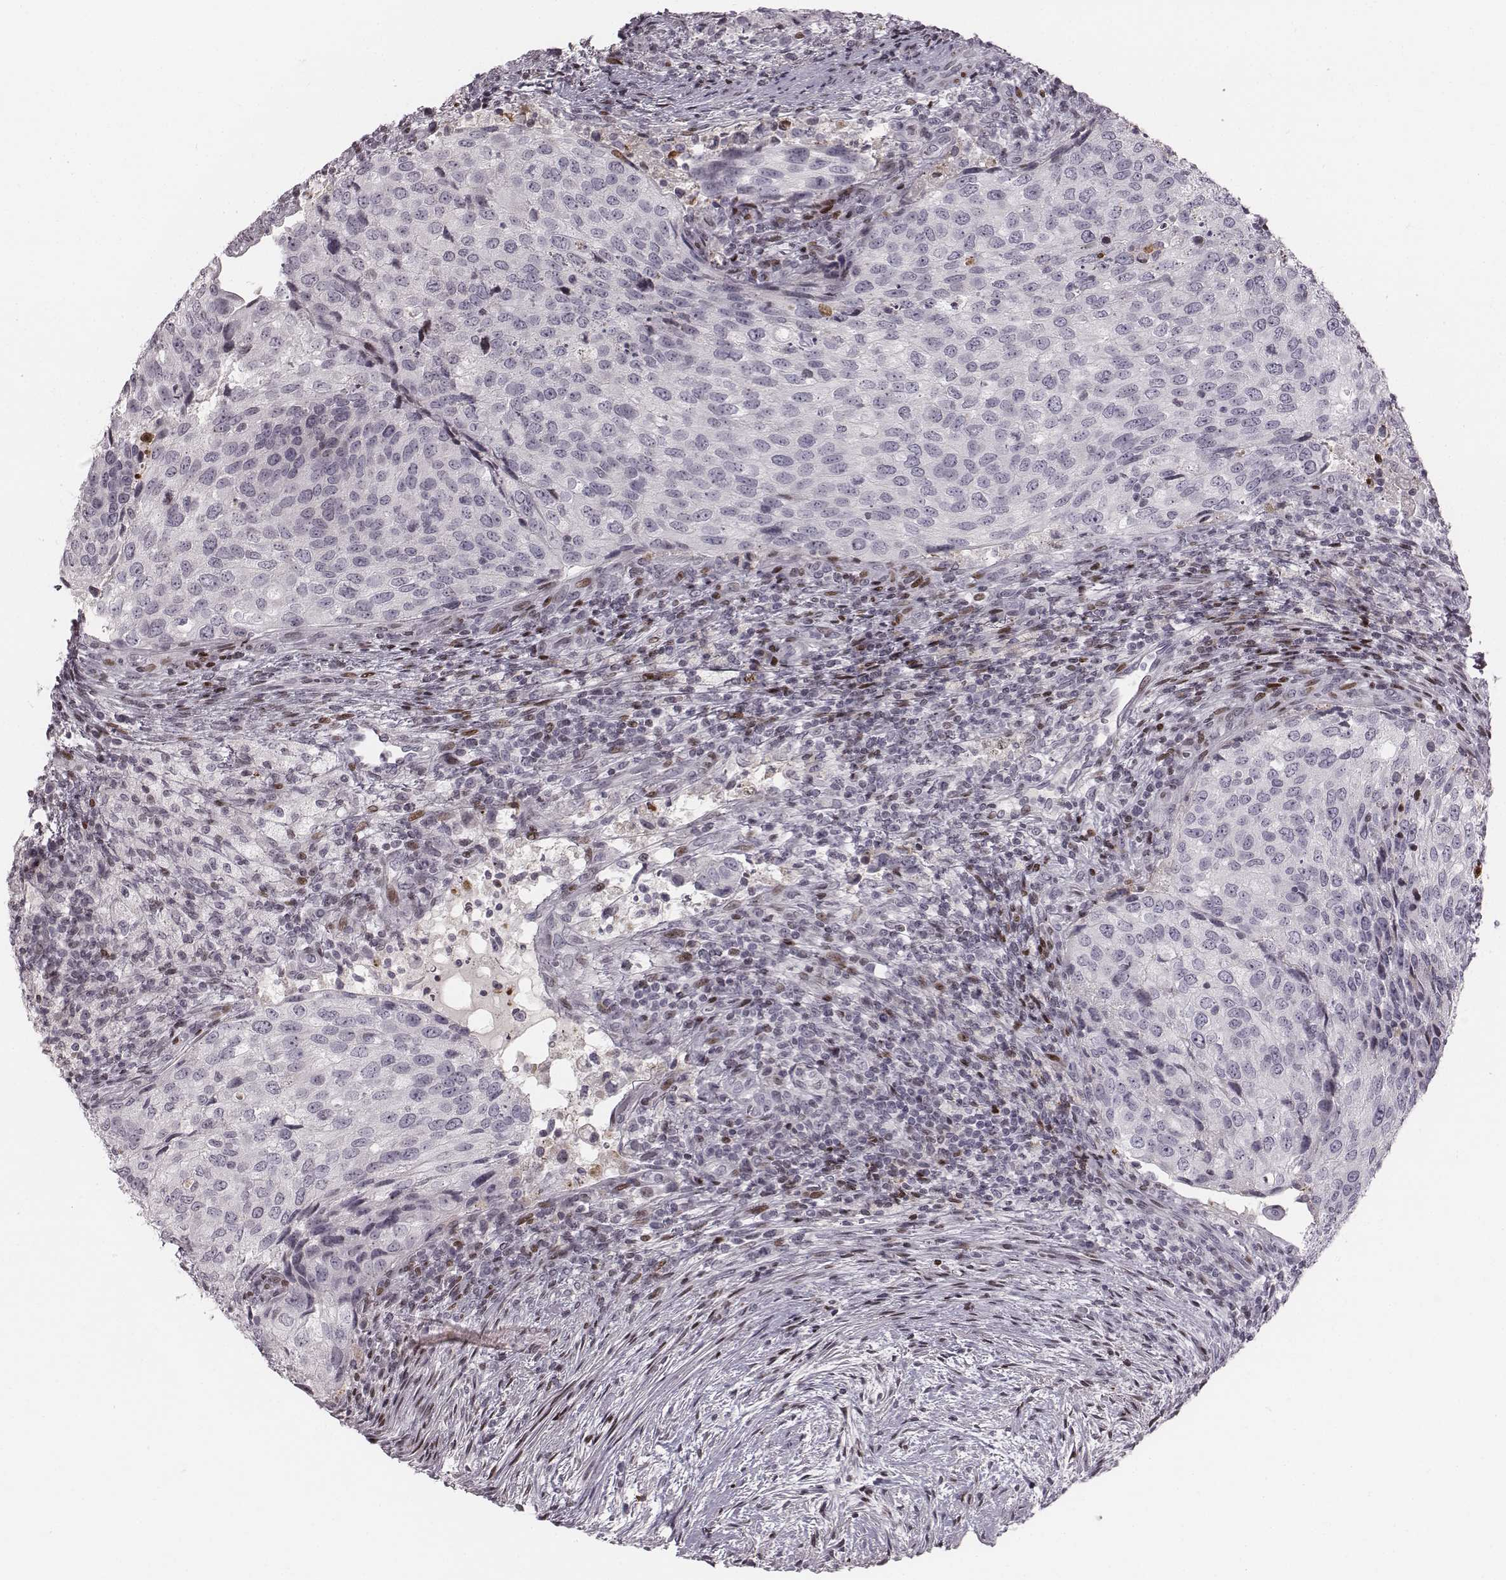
{"staining": {"intensity": "negative", "quantity": "none", "location": "none"}, "tissue": "urothelial cancer", "cell_type": "Tumor cells", "image_type": "cancer", "snomed": [{"axis": "morphology", "description": "Urothelial carcinoma, High grade"}, {"axis": "topography", "description": "Urinary bladder"}], "caption": "Immunohistochemistry histopathology image of urothelial cancer stained for a protein (brown), which demonstrates no staining in tumor cells.", "gene": "NDC1", "patient": {"sex": "female", "age": 78}}